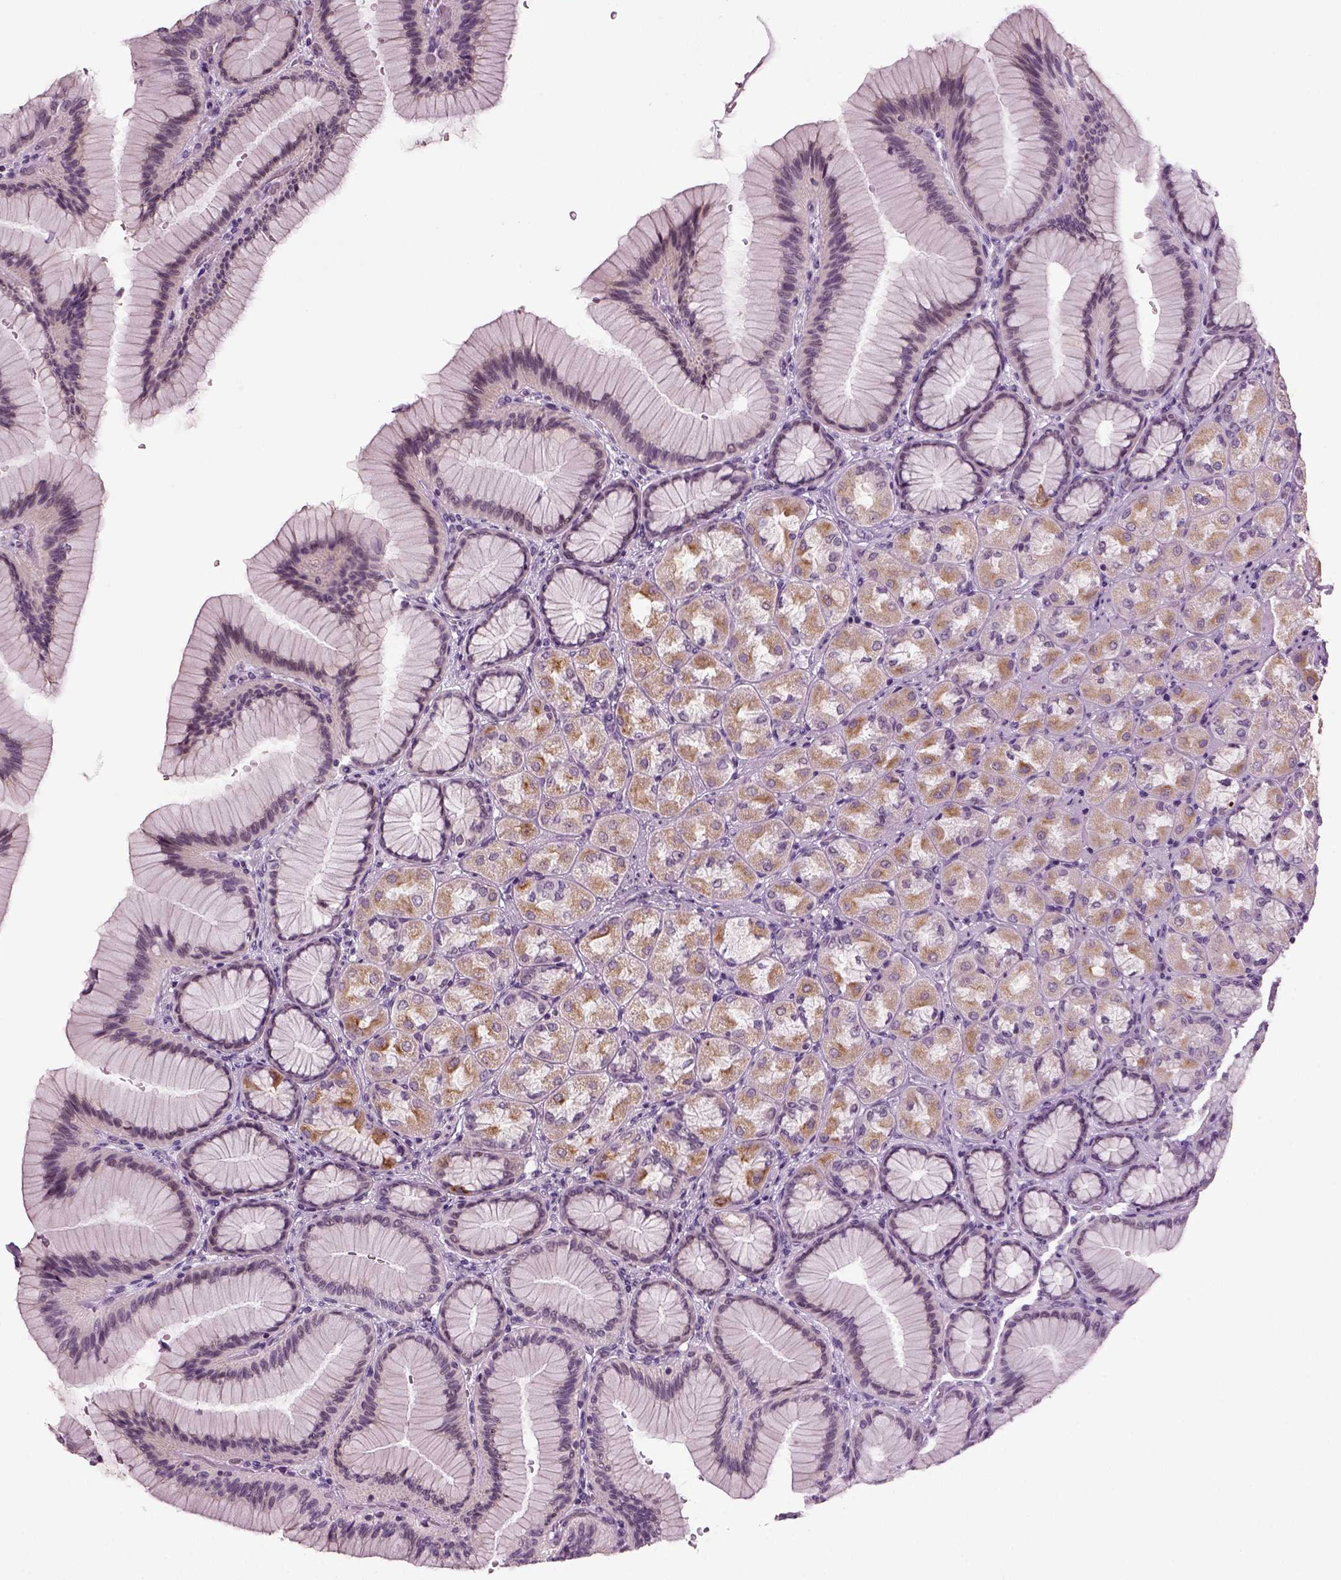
{"staining": {"intensity": "moderate", "quantity": "<25%", "location": "cytoplasmic/membranous"}, "tissue": "stomach", "cell_type": "Glandular cells", "image_type": "normal", "snomed": [{"axis": "morphology", "description": "Normal tissue, NOS"}, {"axis": "morphology", "description": "Adenocarcinoma, NOS"}, {"axis": "morphology", "description": "Adenocarcinoma, High grade"}, {"axis": "topography", "description": "Stomach, upper"}, {"axis": "topography", "description": "Stomach"}], "caption": "Immunohistochemistry micrograph of normal stomach: human stomach stained using IHC reveals low levels of moderate protein expression localized specifically in the cytoplasmic/membranous of glandular cells, appearing as a cytoplasmic/membranous brown color.", "gene": "SYNGAP1", "patient": {"sex": "female", "age": 65}}